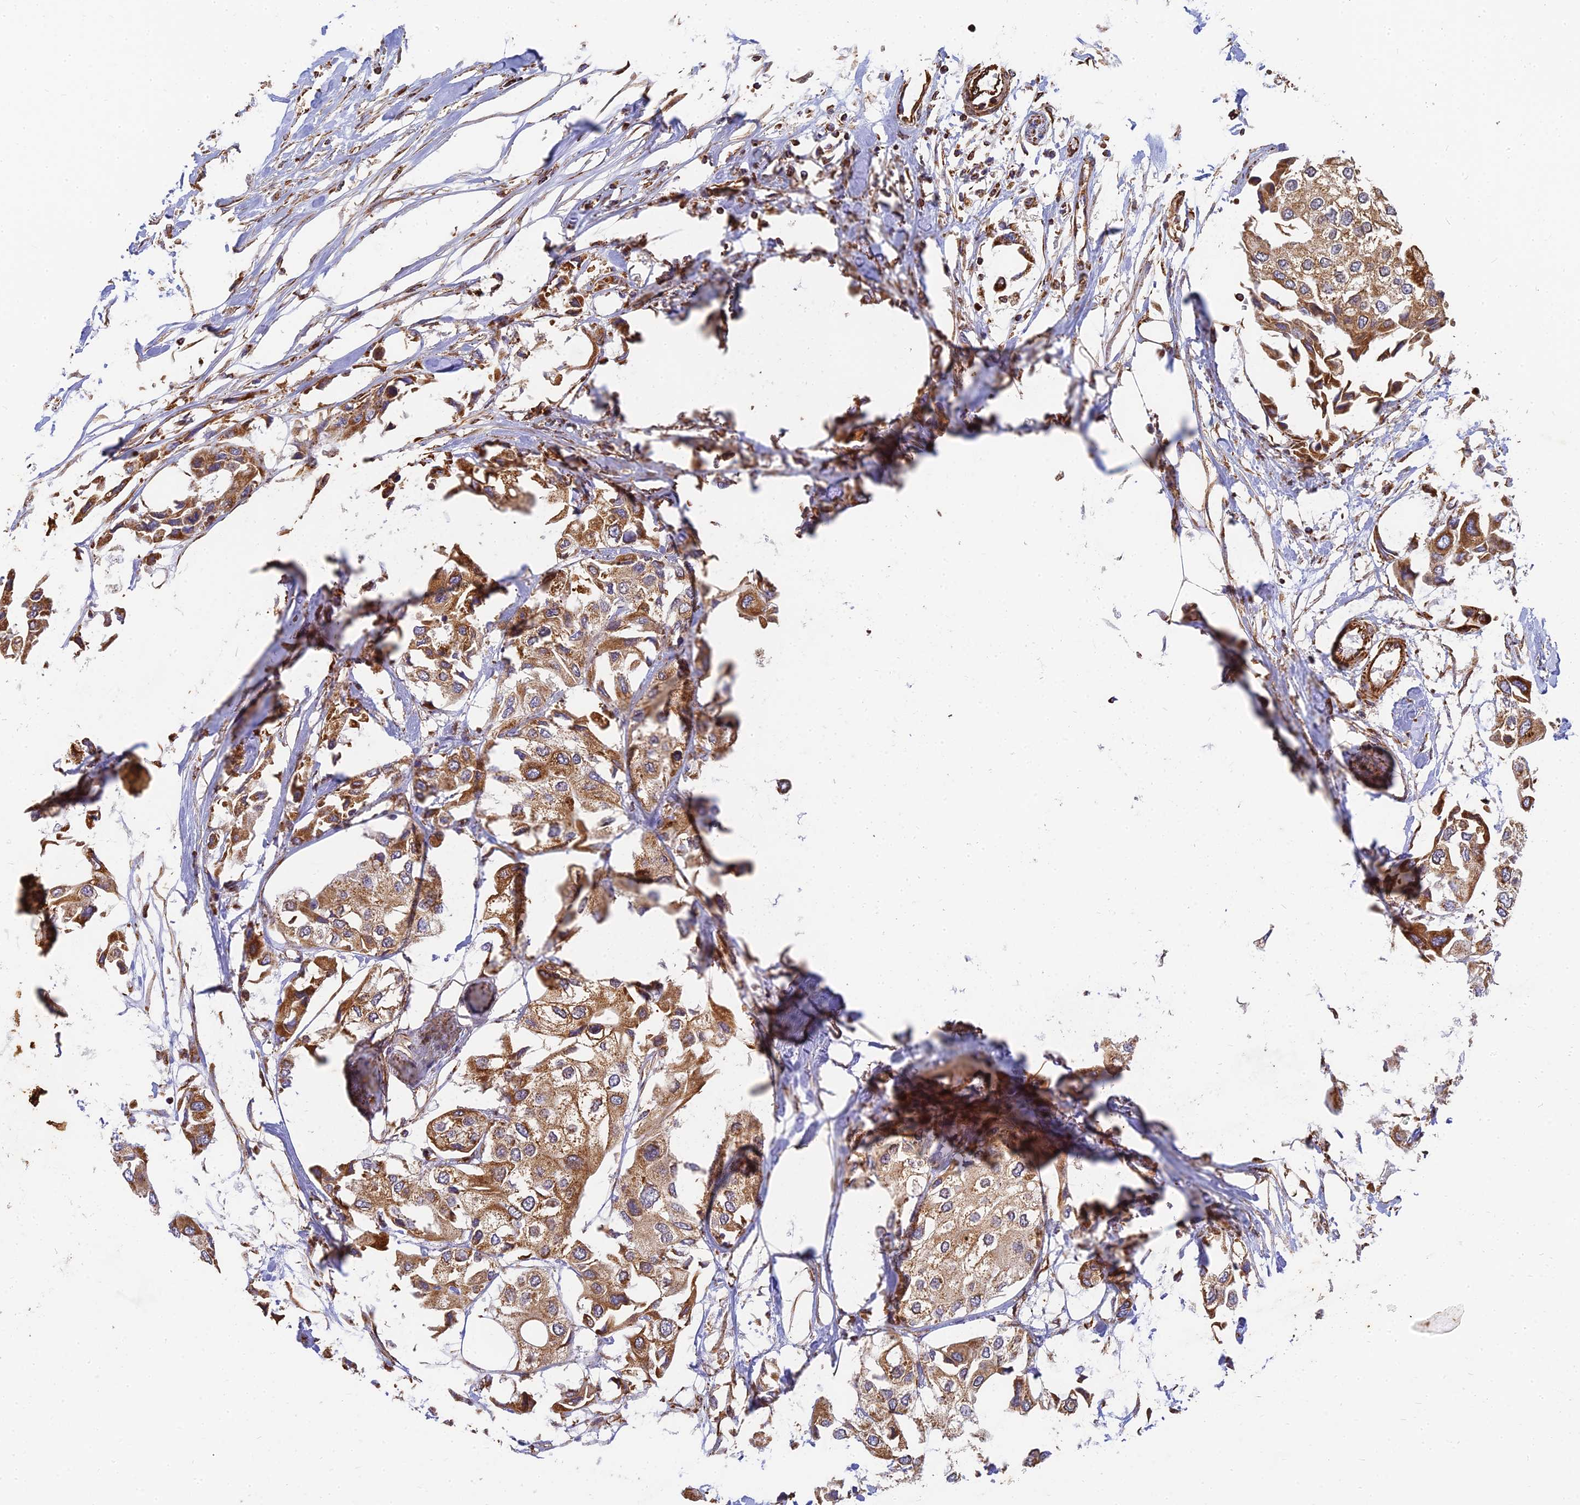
{"staining": {"intensity": "moderate", "quantity": ">75%", "location": "cytoplasmic/membranous"}, "tissue": "urothelial cancer", "cell_type": "Tumor cells", "image_type": "cancer", "snomed": [{"axis": "morphology", "description": "Urothelial carcinoma, High grade"}, {"axis": "topography", "description": "Urinary bladder"}], "caption": "Protein analysis of urothelial cancer tissue exhibits moderate cytoplasmic/membranous expression in about >75% of tumor cells. Immunohistochemistry stains the protein in brown and the nuclei are stained blue.", "gene": "DSTYK", "patient": {"sex": "male", "age": 64}}